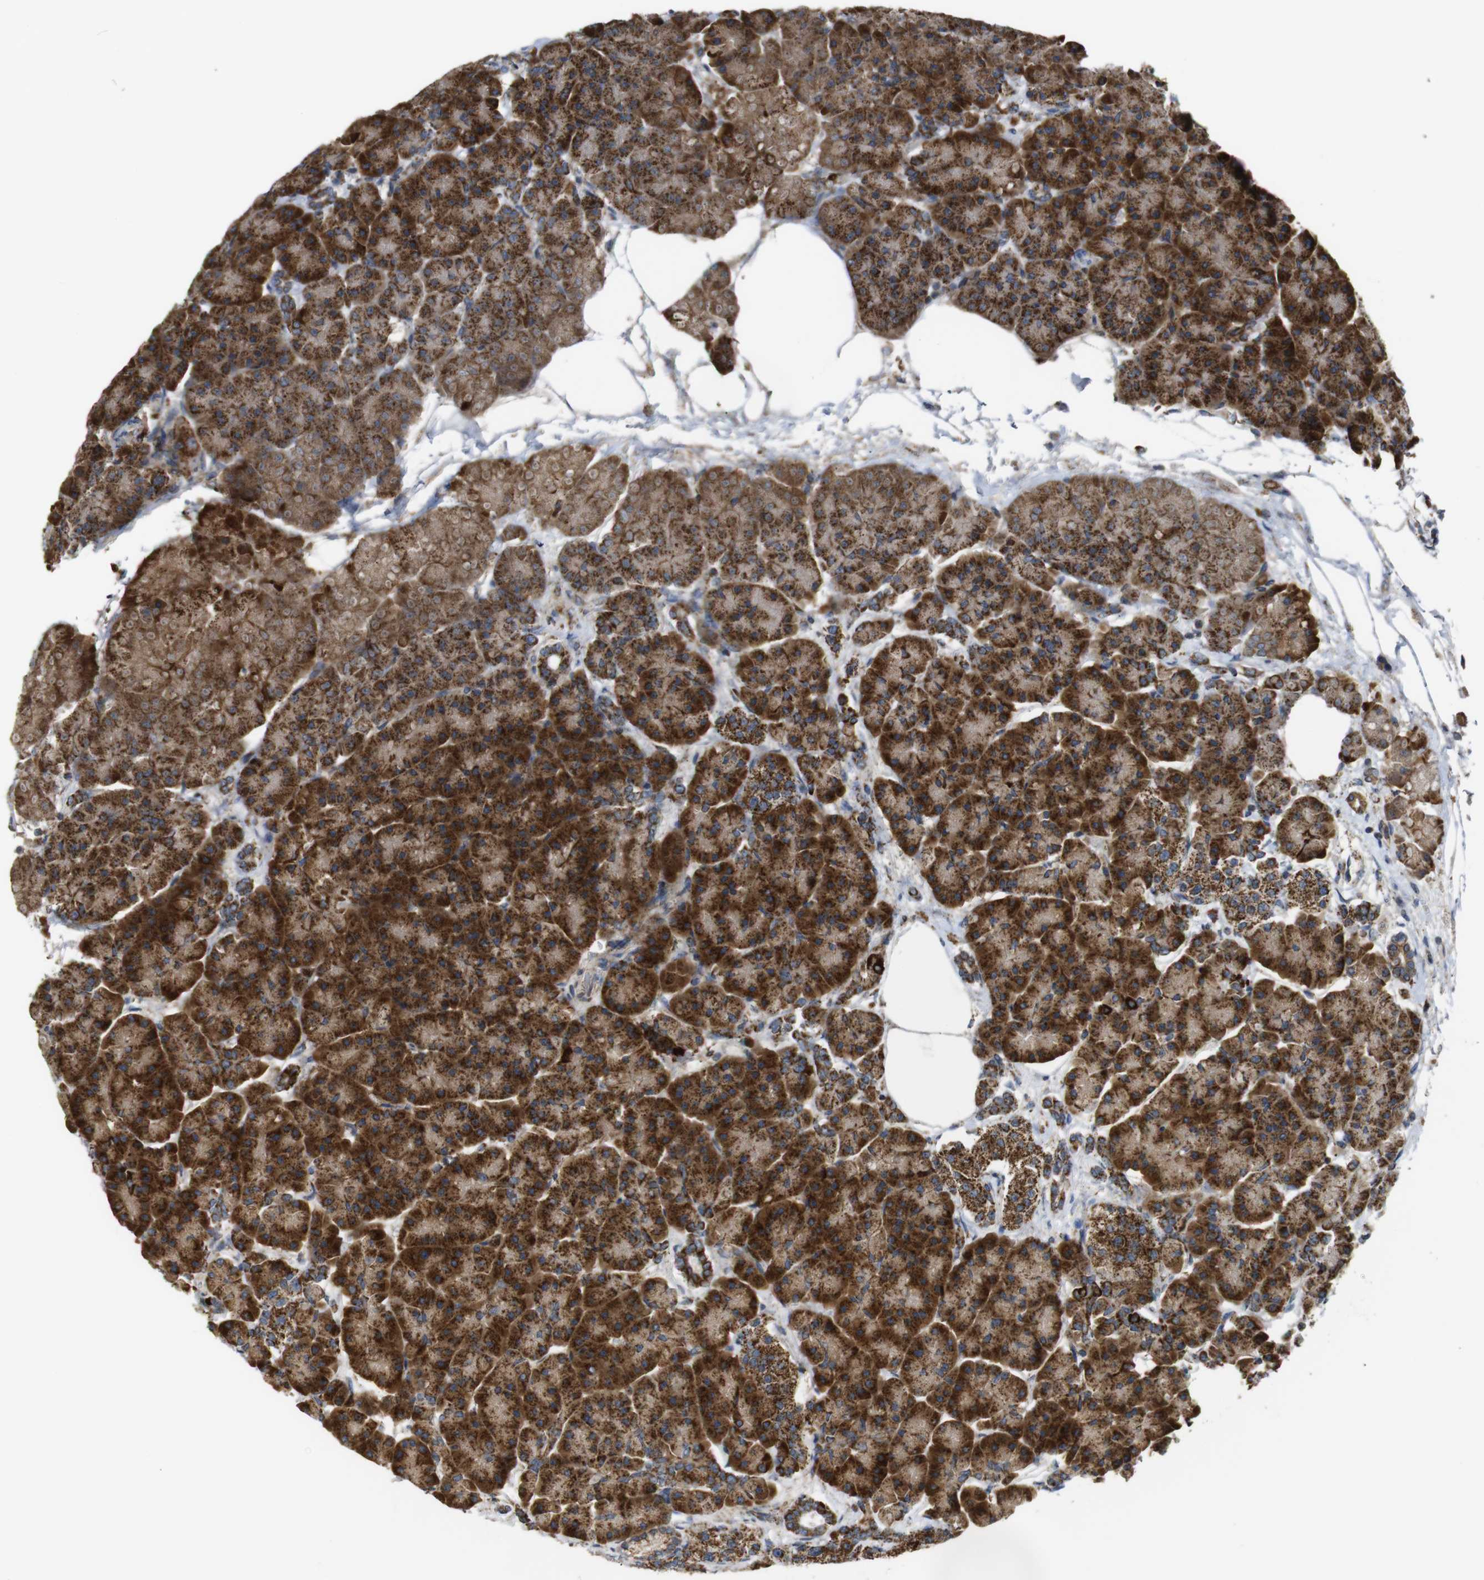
{"staining": {"intensity": "strong", "quantity": ">75%", "location": "cytoplasmic/membranous"}, "tissue": "pancreas", "cell_type": "Exocrine glandular cells", "image_type": "normal", "snomed": [{"axis": "morphology", "description": "Normal tissue, NOS"}, {"axis": "topography", "description": "Pancreas"}], "caption": "A micrograph showing strong cytoplasmic/membranous positivity in approximately >75% of exocrine glandular cells in unremarkable pancreas, as visualized by brown immunohistochemical staining.", "gene": "NR3C2", "patient": {"sex": "female", "age": 70}}